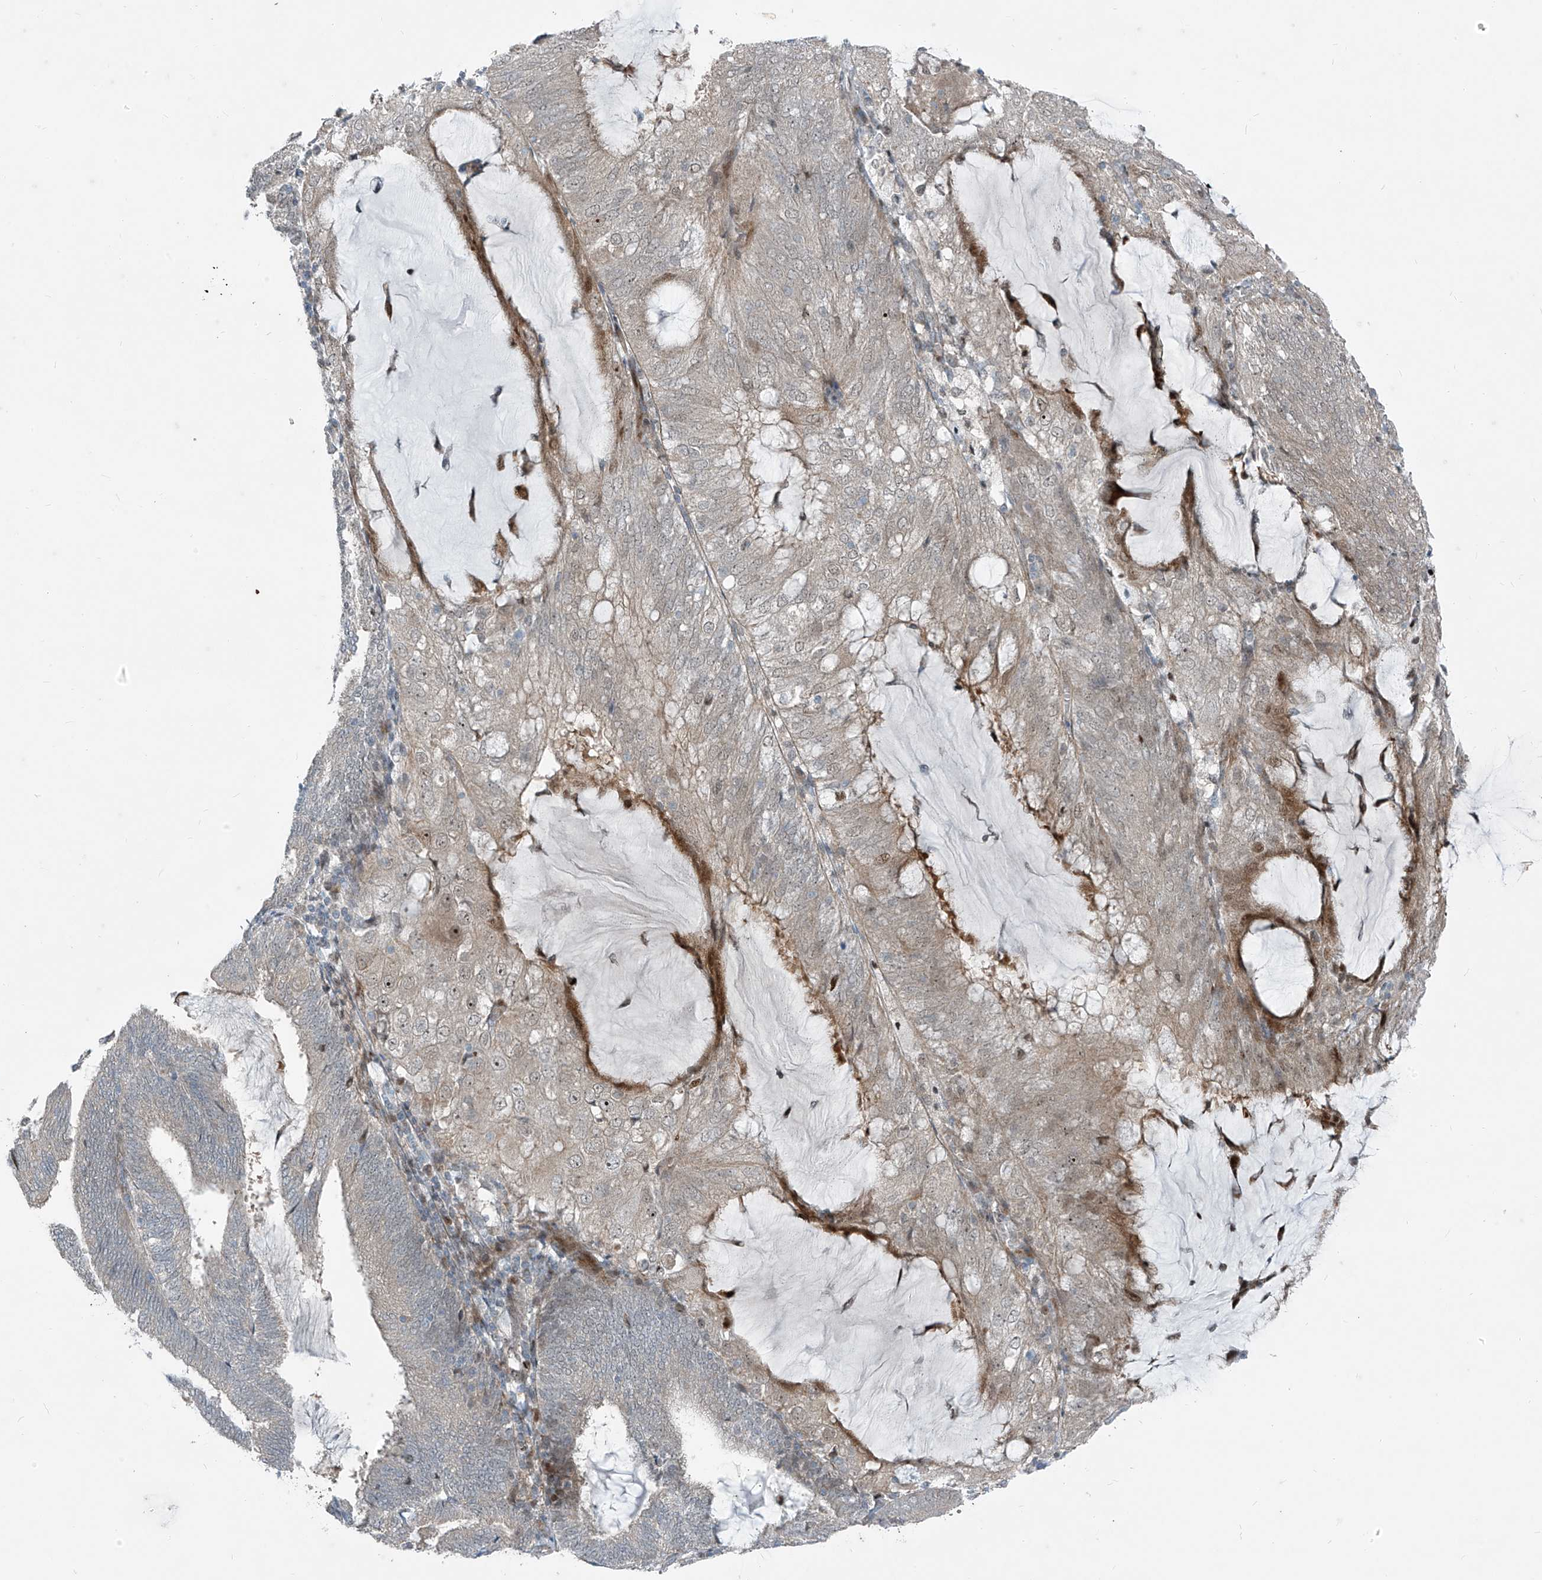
{"staining": {"intensity": "moderate", "quantity": "<25%", "location": "cytoplasmic/membranous,nuclear"}, "tissue": "endometrial cancer", "cell_type": "Tumor cells", "image_type": "cancer", "snomed": [{"axis": "morphology", "description": "Adenocarcinoma, NOS"}, {"axis": "topography", "description": "Endometrium"}], "caption": "Protein staining of endometrial adenocarcinoma tissue exhibits moderate cytoplasmic/membranous and nuclear positivity in about <25% of tumor cells. The protein is stained brown, and the nuclei are stained in blue (DAB IHC with brightfield microscopy, high magnification).", "gene": "PPCS", "patient": {"sex": "female", "age": 81}}